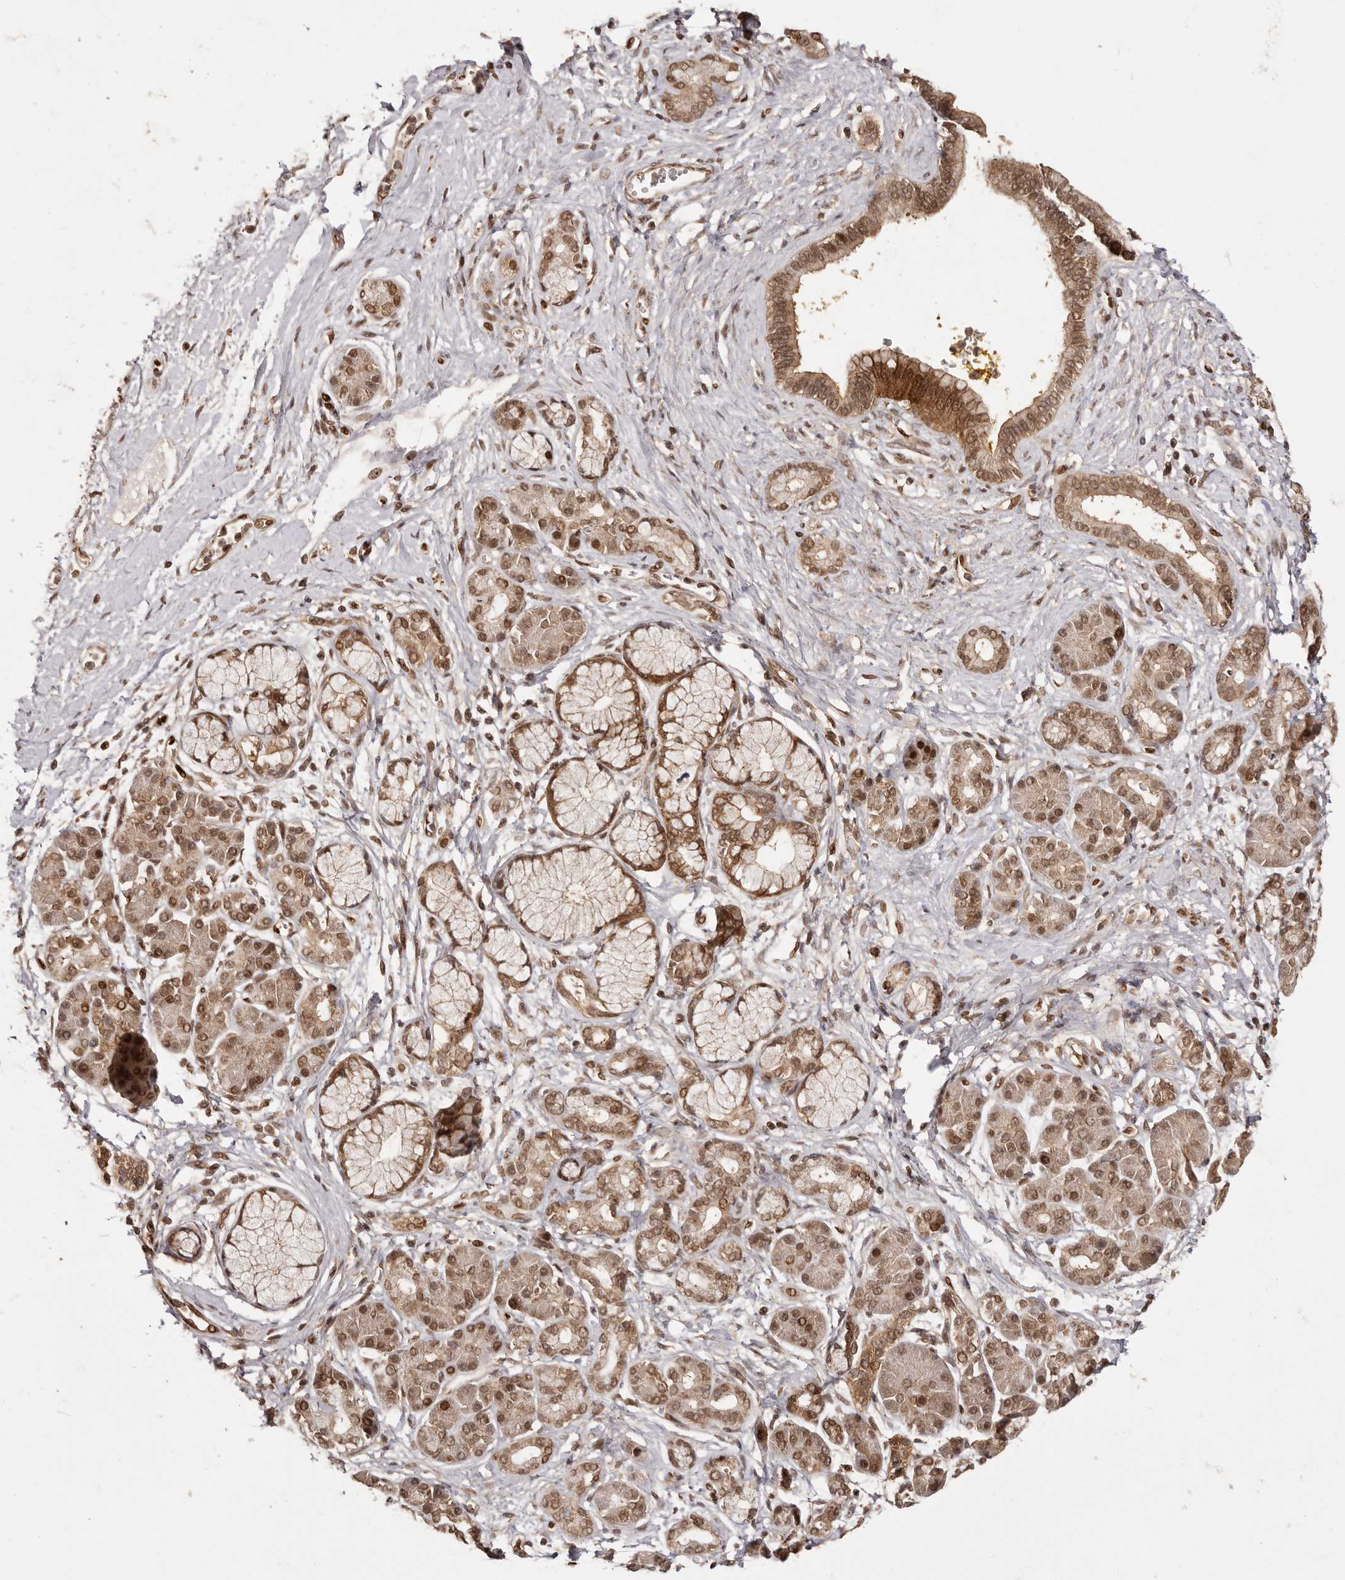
{"staining": {"intensity": "moderate", "quantity": ">75%", "location": "cytoplasmic/membranous,nuclear"}, "tissue": "pancreatic cancer", "cell_type": "Tumor cells", "image_type": "cancer", "snomed": [{"axis": "morphology", "description": "Adenocarcinoma, NOS"}, {"axis": "topography", "description": "Pancreas"}], "caption": "This is an image of immunohistochemistry (IHC) staining of pancreatic adenocarcinoma, which shows moderate positivity in the cytoplasmic/membranous and nuclear of tumor cells.", "gene": "UBR2", "patient": {"sex": "male", "age": 58}}